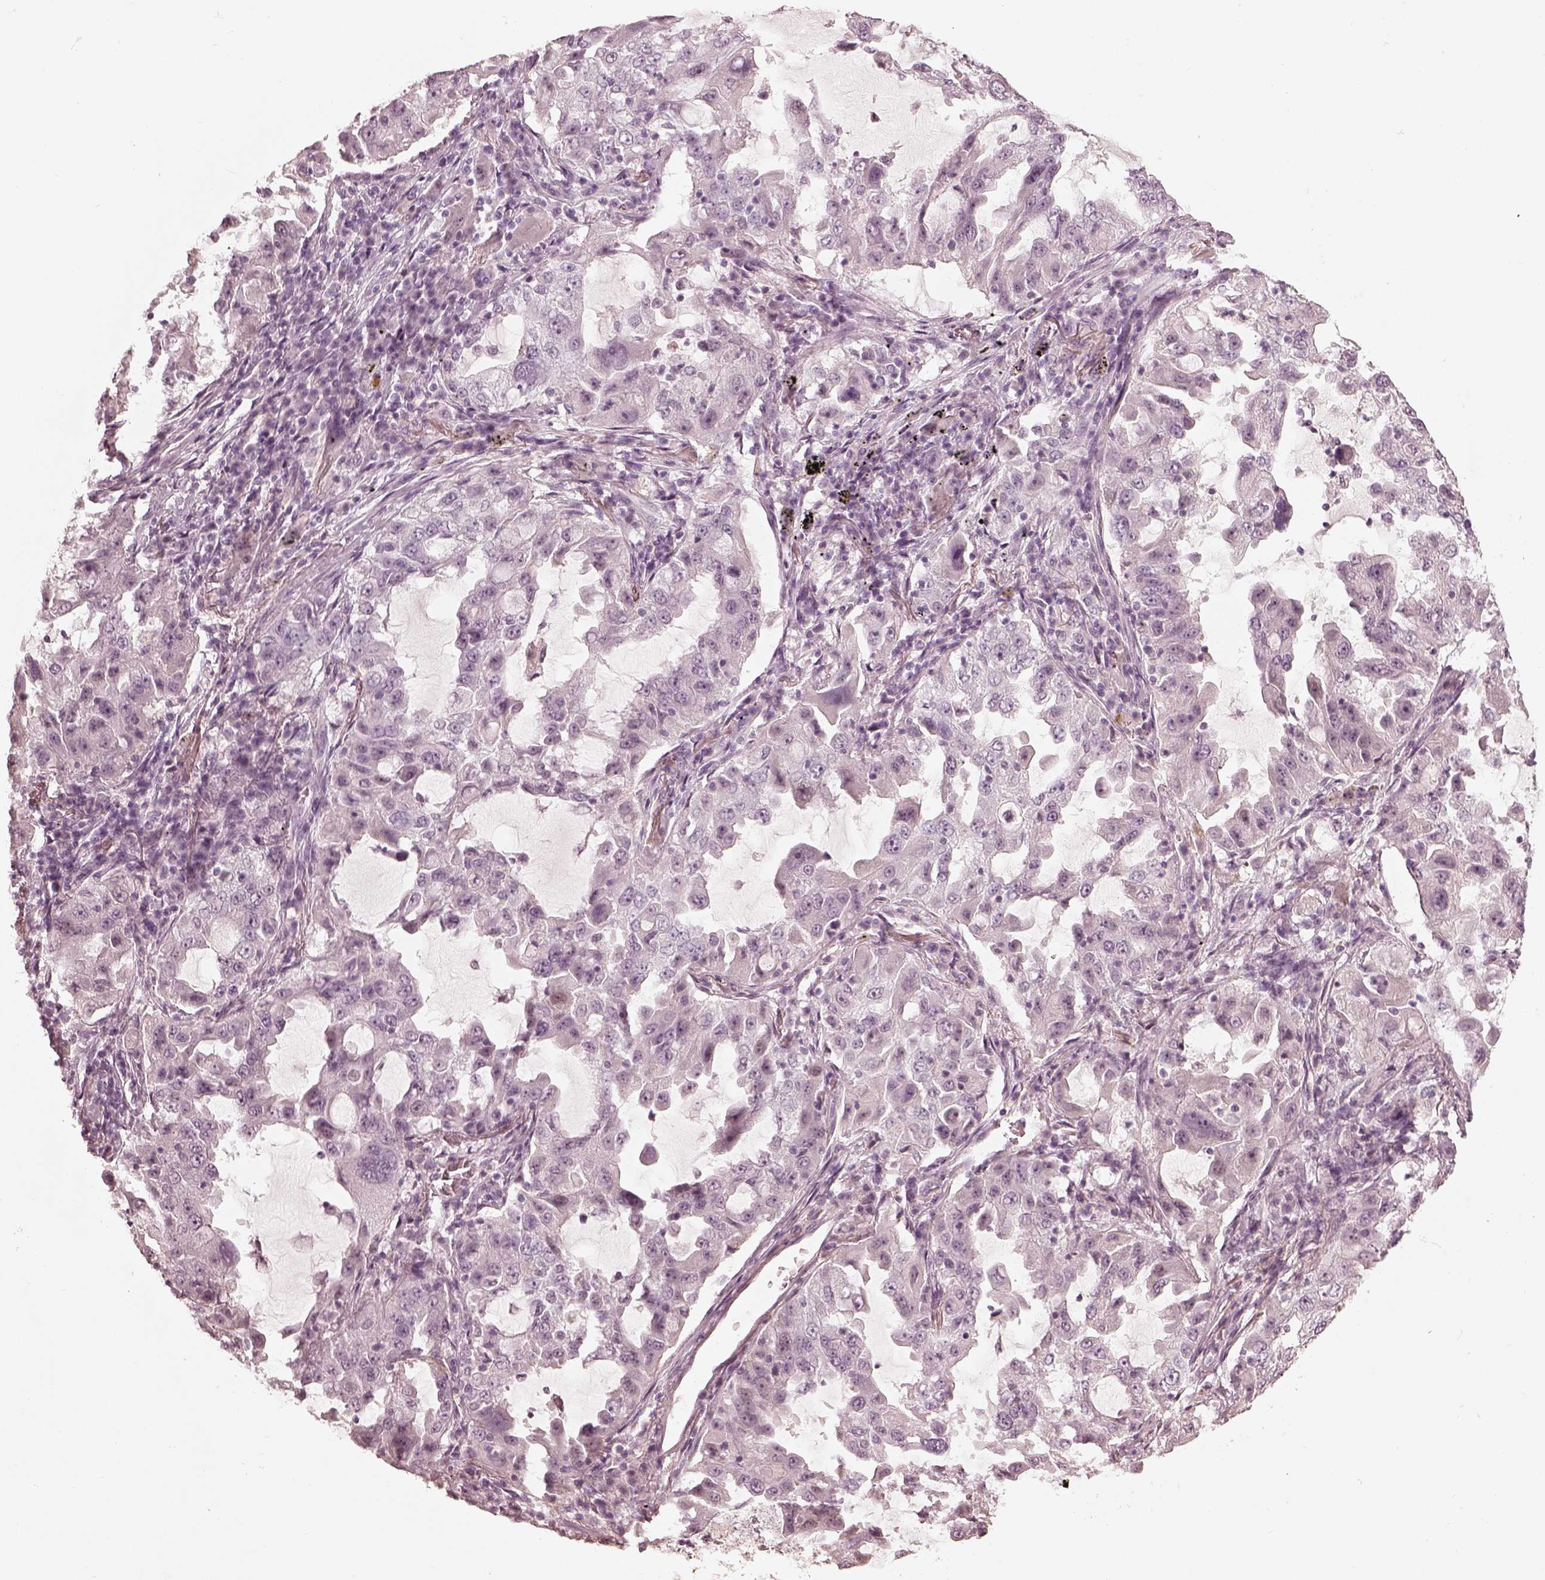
{"staining": {"intensity": "negative", "quantity": "none", "location": "none"}, "tissue": "lung cancer", "cell_type": "Tumor cells", "image_type": "cancer", "snomed": [{"axis": "morphology", "description": "Adenocarcinoma, NOS"}, {"axis": "topography", "description": "Lung"}], "caption": "Immunohistochemistry (IHC) micrograph of neoplastic tissue: lung cancer (adenocarcinoma) stained with DAB exhibits no significant protein staining in tumor cells. (DAB (3,3'-diaminobenzidine) immunohistochemistry (IHC) with hematoxylin counter stain).", "gene": "ADRB3", "patient": {"sex": "female", "age": 61}}